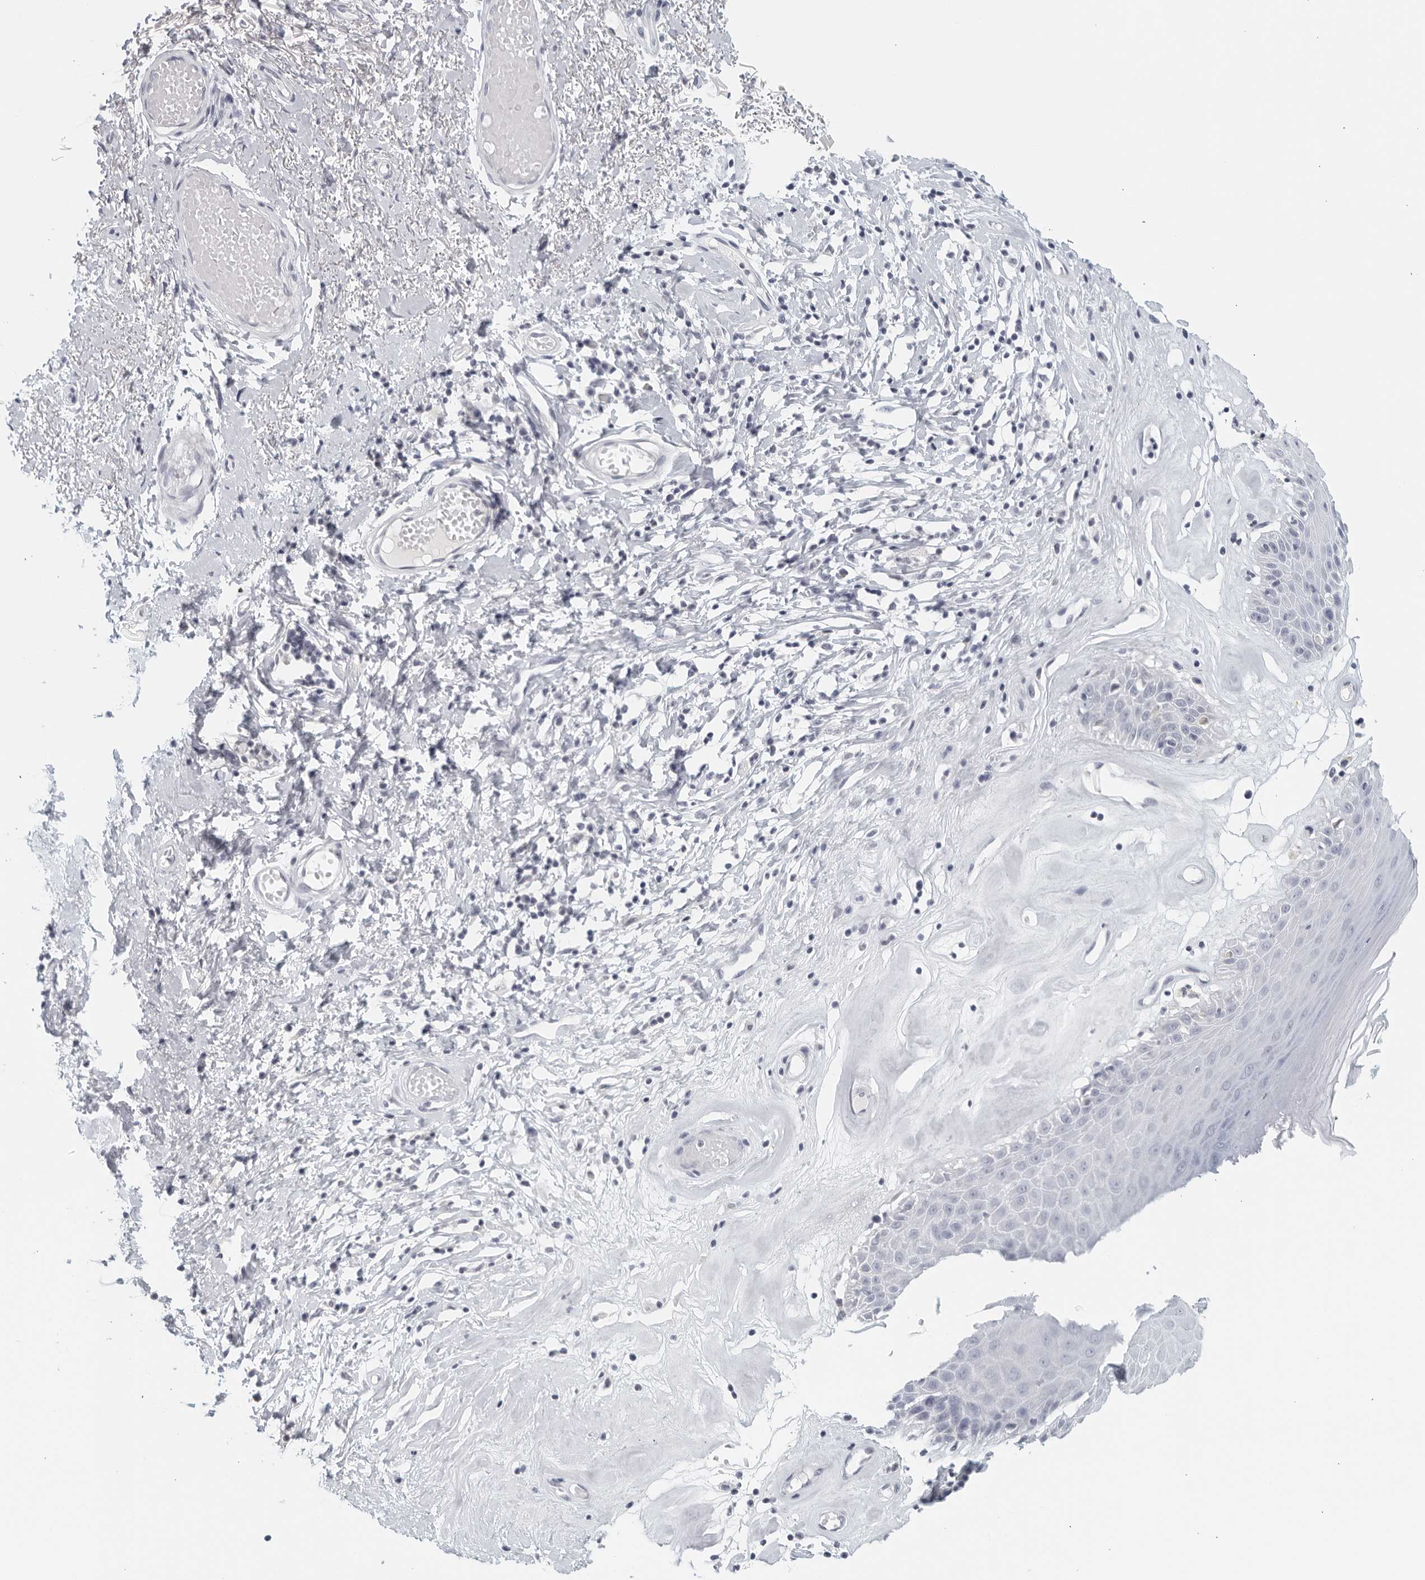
{"staining": {"intensity": "moderate", "quantity": "<25%", "location": "cytoplasmic/membranous"}, "tissue": "skin", "cell_type": "Epidermal cells", "image_type": "normal", "snomed": [{"axis": "morphology", "description": "Normal tissue, NOS"}, {"axis": "morphology", "description": "Inflammation, NOS"}, {"axis": "topography", "description": "Vulva"}], "caption": "Immunohistochemistry (DAB) staining of unremarkable skin reveals moderate cytoplasmic/membranous protein expression in about <25% of epidermal cells. The staining was performed using DAB (3,3'-diaminobenzidine) to visualize the protein expression in brown, while the nuclei were stained in blue with hematoxylin (Magnification: 20x).", "gene": "MATN1", "patient": {"sex": "female", "age": 84}}